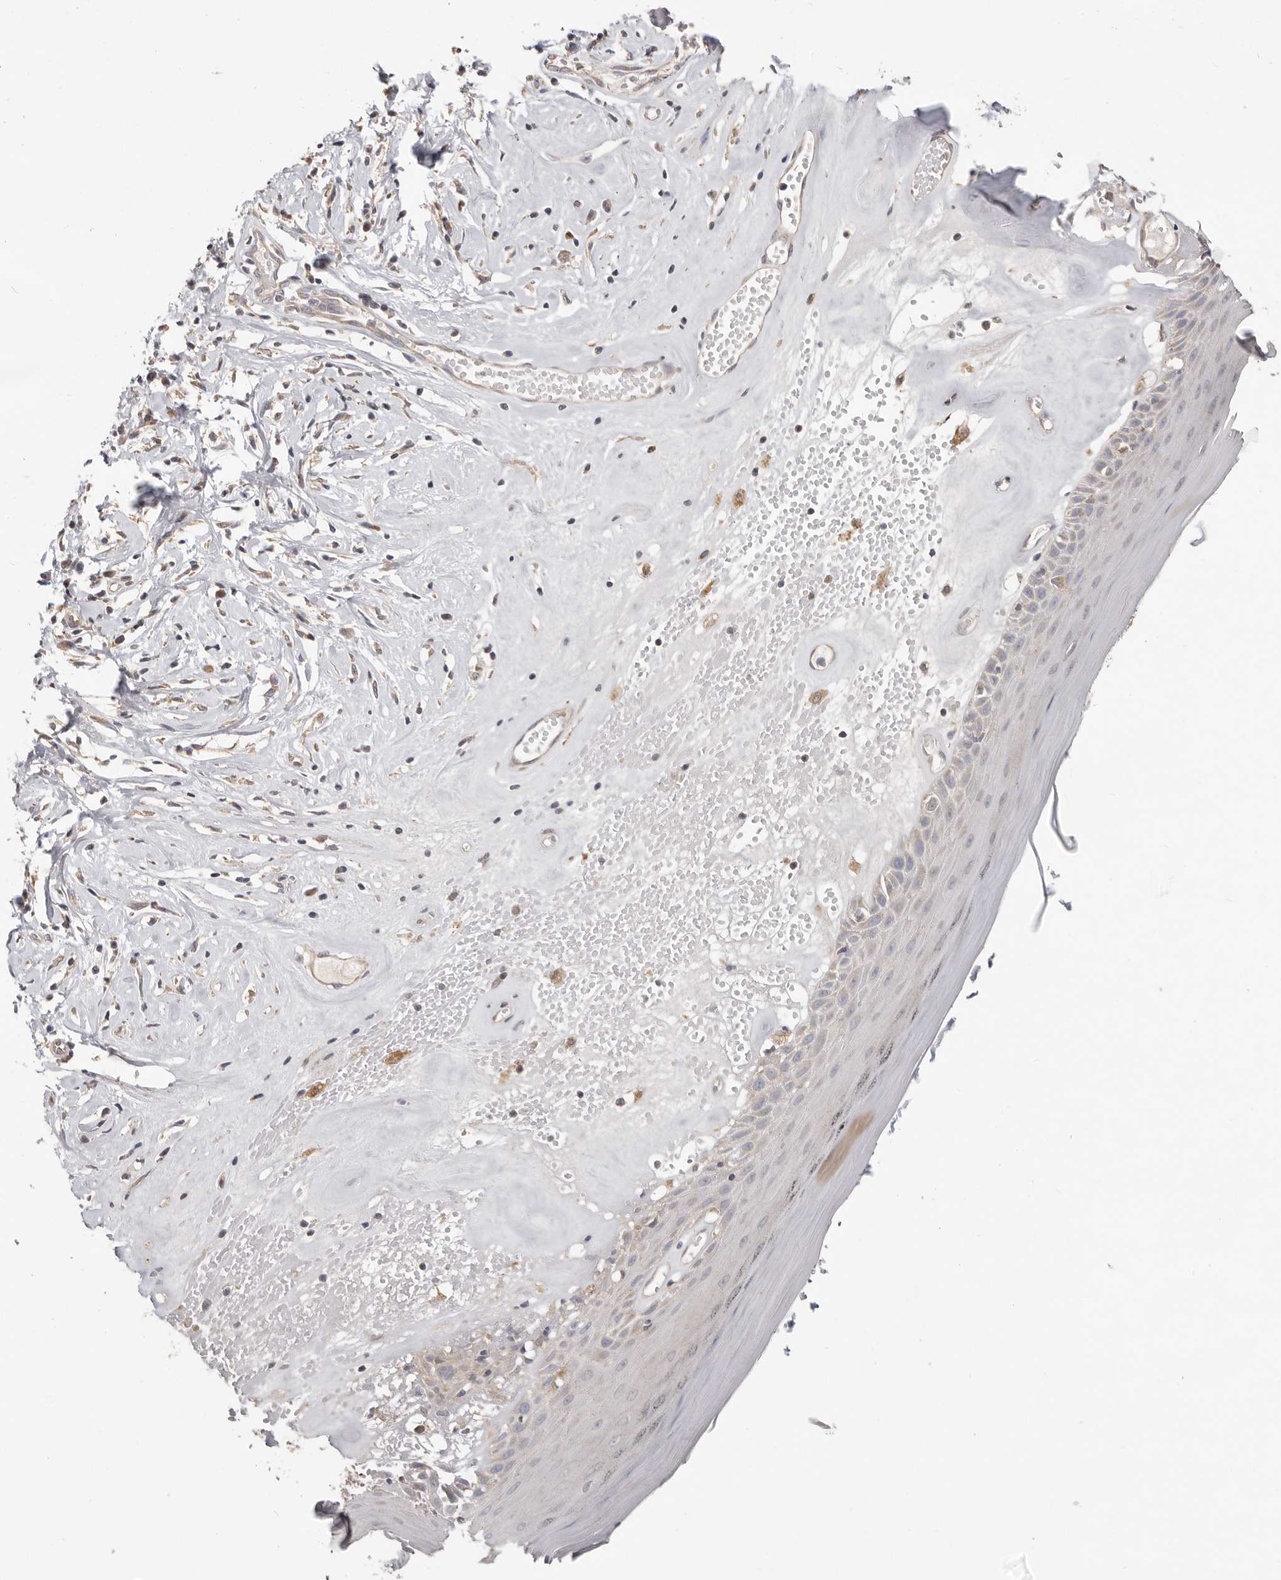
{"staining": {"intensity": "weak", "quantity": "<25%", "location": "cytoplasmic/membranous"}, "tissue": "skin", "cell_type": "Epidermal cells", "image_type": "normal", "snomed": [{"axis": "morphology", "description": "Normal tissue, NOS"}, {"axis": "morphology", "description": "Inflammation, NOS"}, {"axis": "topography", "description": "Vulva"}], "caption": "Immunohistochemistry photomicrograph of unremarkable human skin stained for a protein (brown), which reveals no expression in epidermal cells.", "gene": "LRP6", "patient": {"sex": "female", "age": 84}}